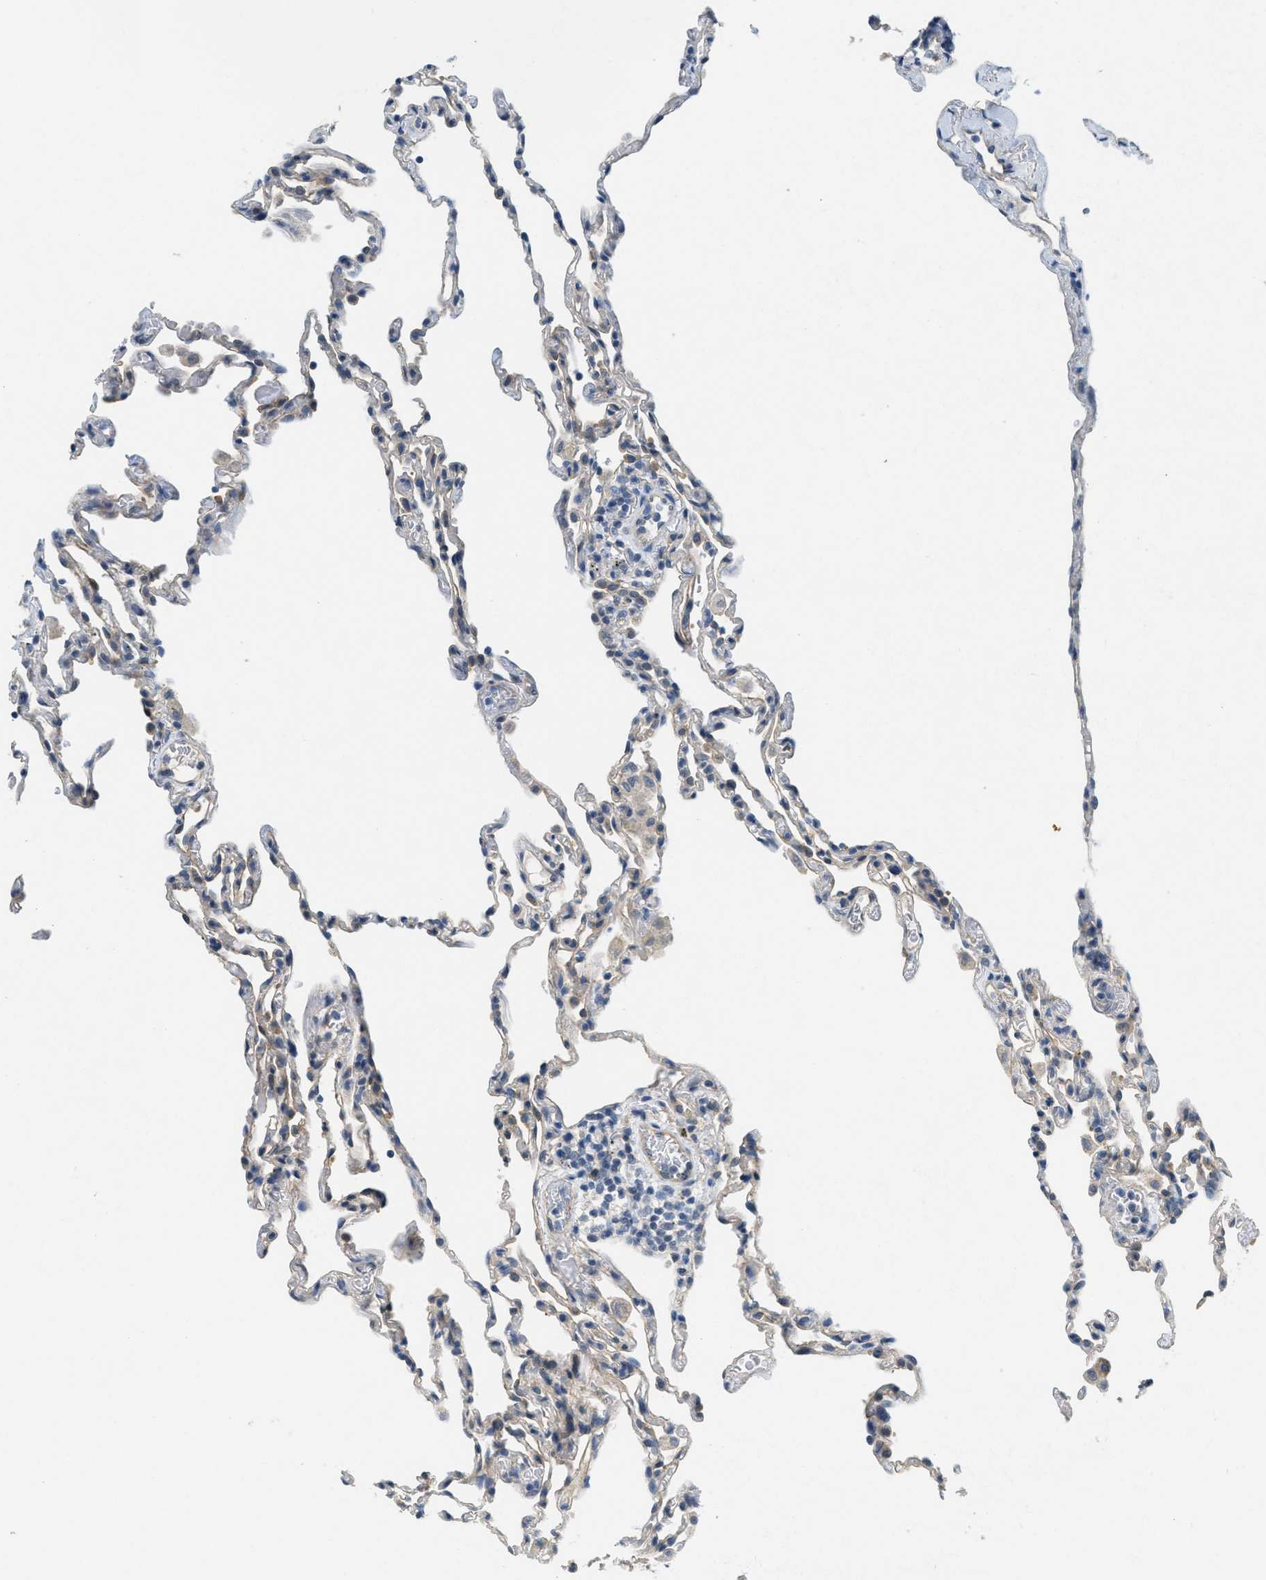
{"staining": {"intensity": "negative", "quantity": "none", "location": "none"}, "tissue": "lung", "cell_type": "Alveolar cells", "image_type": "normal", "snomed": [{"axis": "morphology", "description": "Normal tissue, NOS"}, {"axis": "topography", "description": "Lung"}], "caption": "IHC micrograph of unremarkable lung stained for a protein (brown), which demonstrates no positivity in alveolar cells.", "gene": "ZFYVE9", "patient": {"sex": "male", "age": 59}}